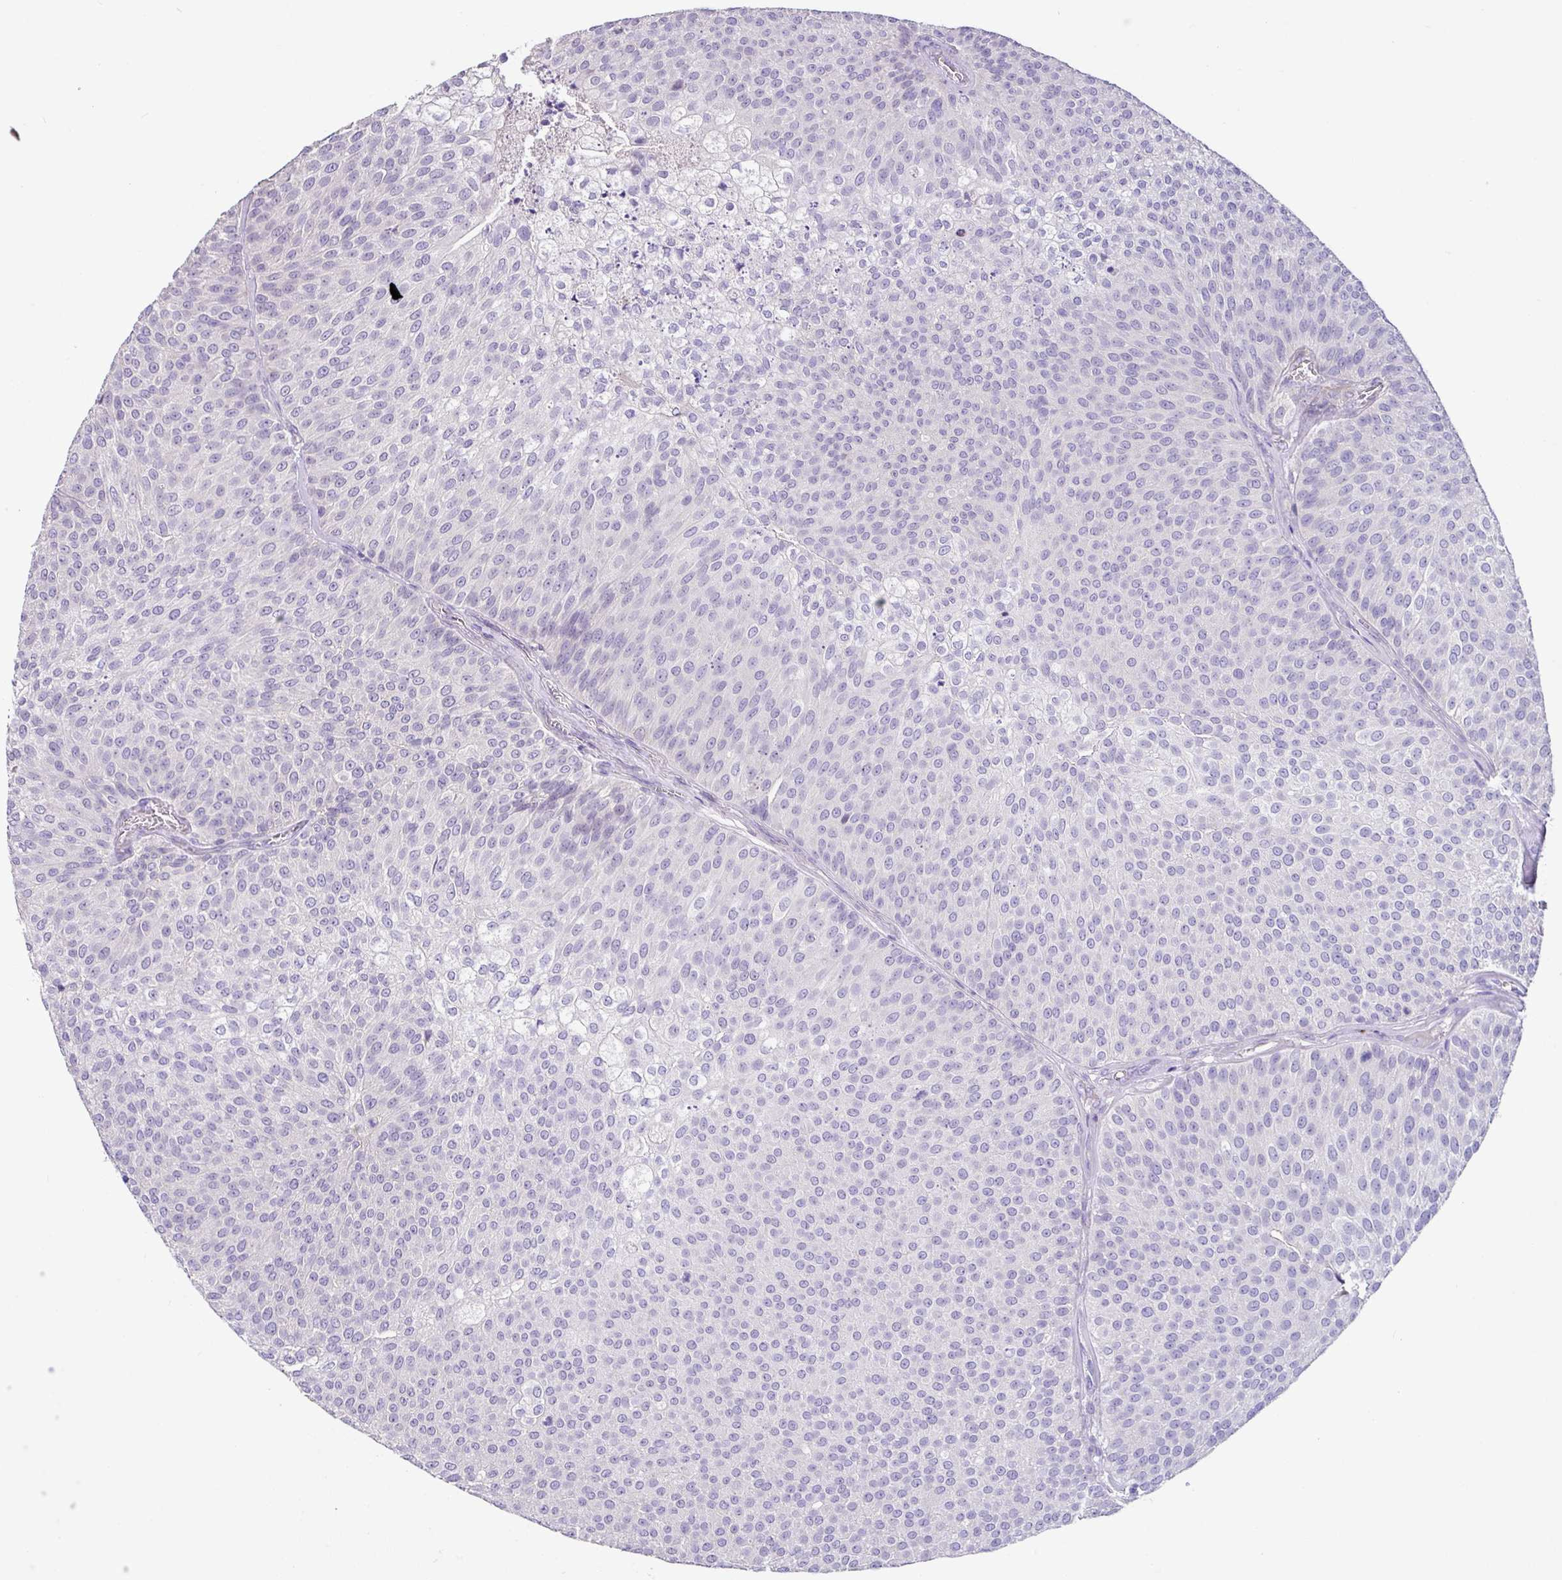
{"staining": {"intensity": "negative", "quantity": "none", "location": "none"}, "tissue": "urothelial cancer", "cell_type": "Tumor cells", "image_type": "cancer", "snomed": [{"axis": "morphology", "description": "Urothelial carcinoma, Low grade"}, {"axis": "topography", "description": "Urinary bladder"}], "caption": "A histopathology image of human low-grade urothelial carcinoma is negative for staining in tumor cells.", "gene": "ZG16", "patient": {"sex": "female", "age": 79}}